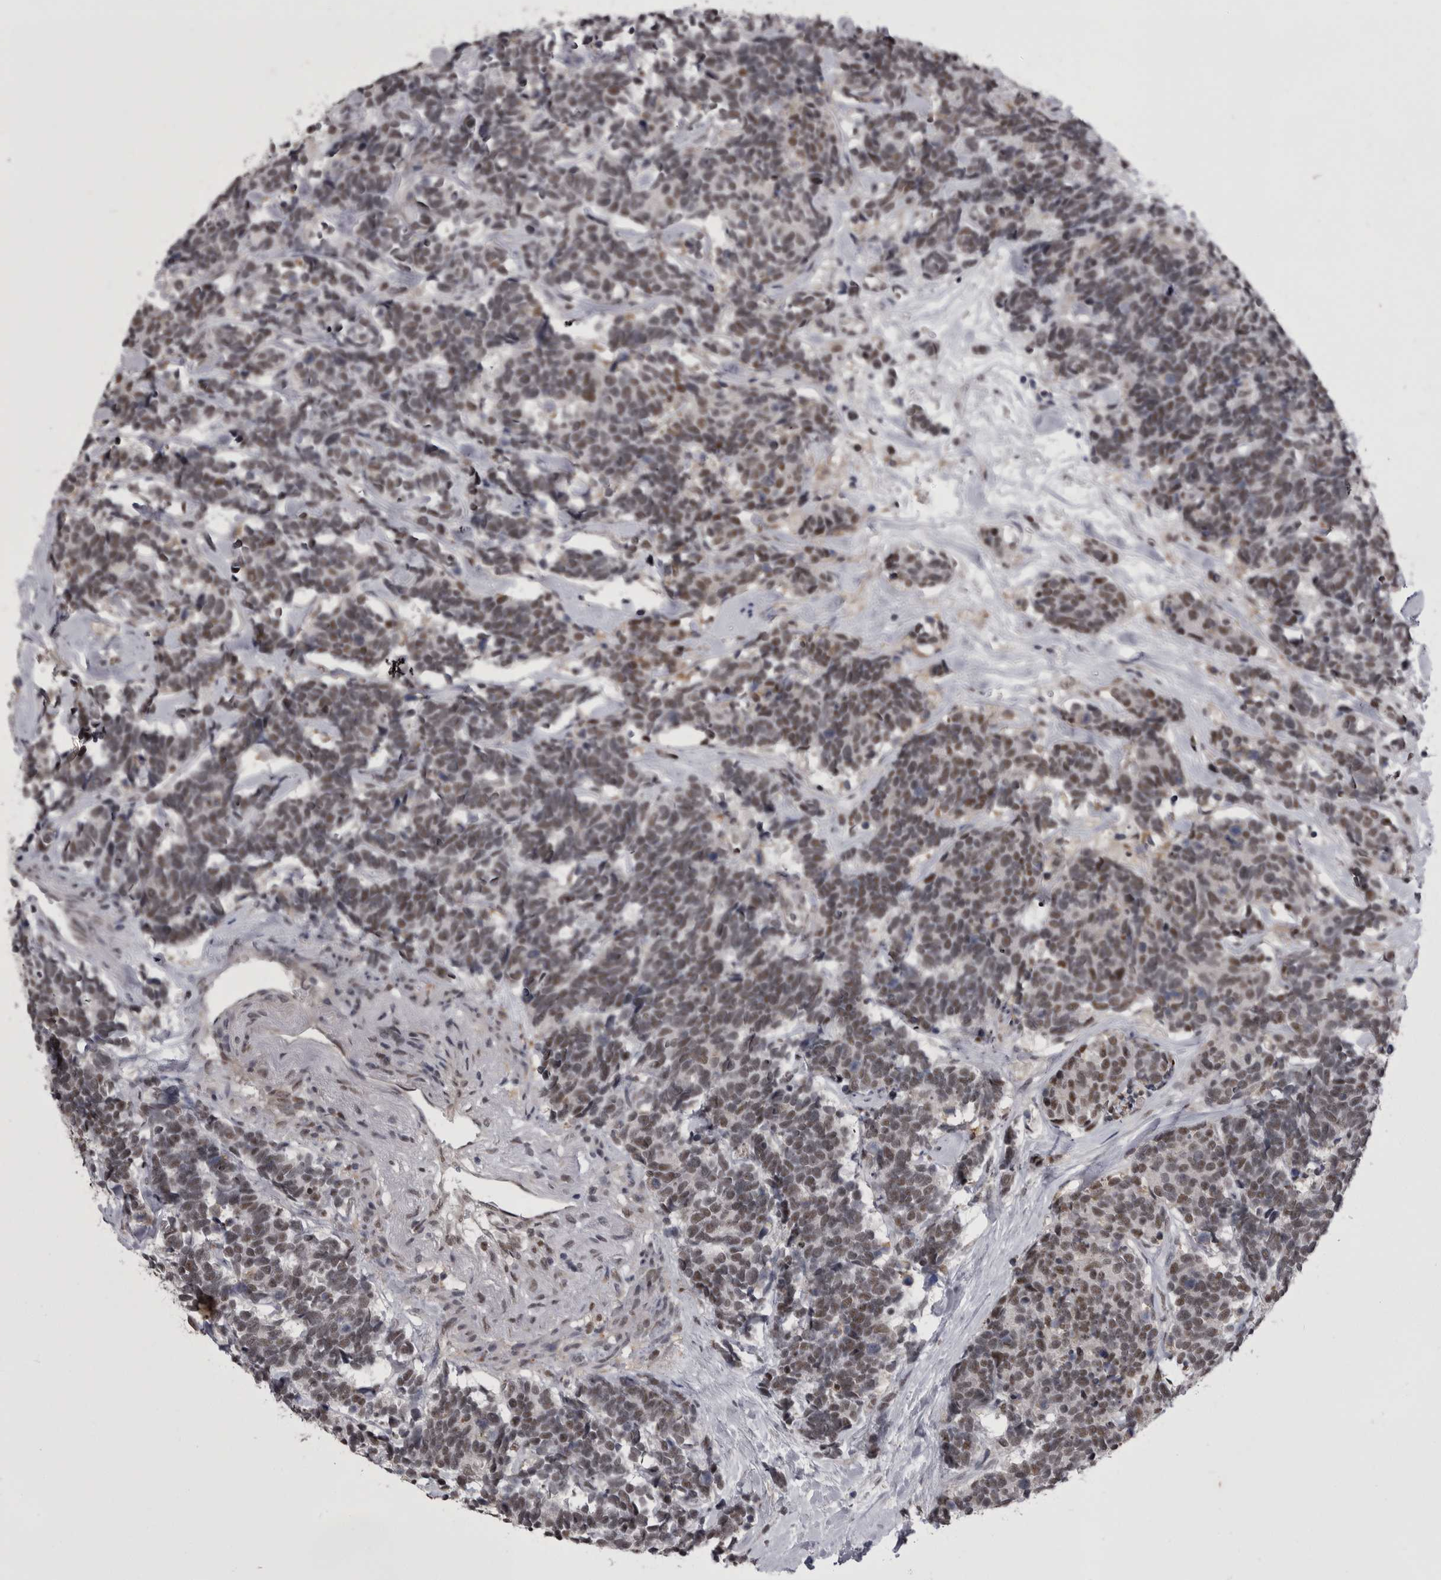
{"staining": {"intensity": "weak", "quantity": "25%-75%", "location": "nuclear"}, "tissue": "carcinoid", "cell_type": "Tumor cells", "image_type": "cancer", "snomed": [{"axis": "morphology", "description": "Carcinoma, NOS"}, {"axis": "morphology", "description": "Carcinoid, malignant, NOS"}, {"axis": "topography", "description": "Urinary bladder"}], "caption": "DAB immunohistochemical staining of carcinoma demonstrates weak nuclear protein positivity in about 25%-75% of tumor cells. Immunohistochemistry (ihc) stains the protein in brown and the nuclei are stained blue.", "gene": "PRPF3", "patient": {"sex": "male", "age": 57}}